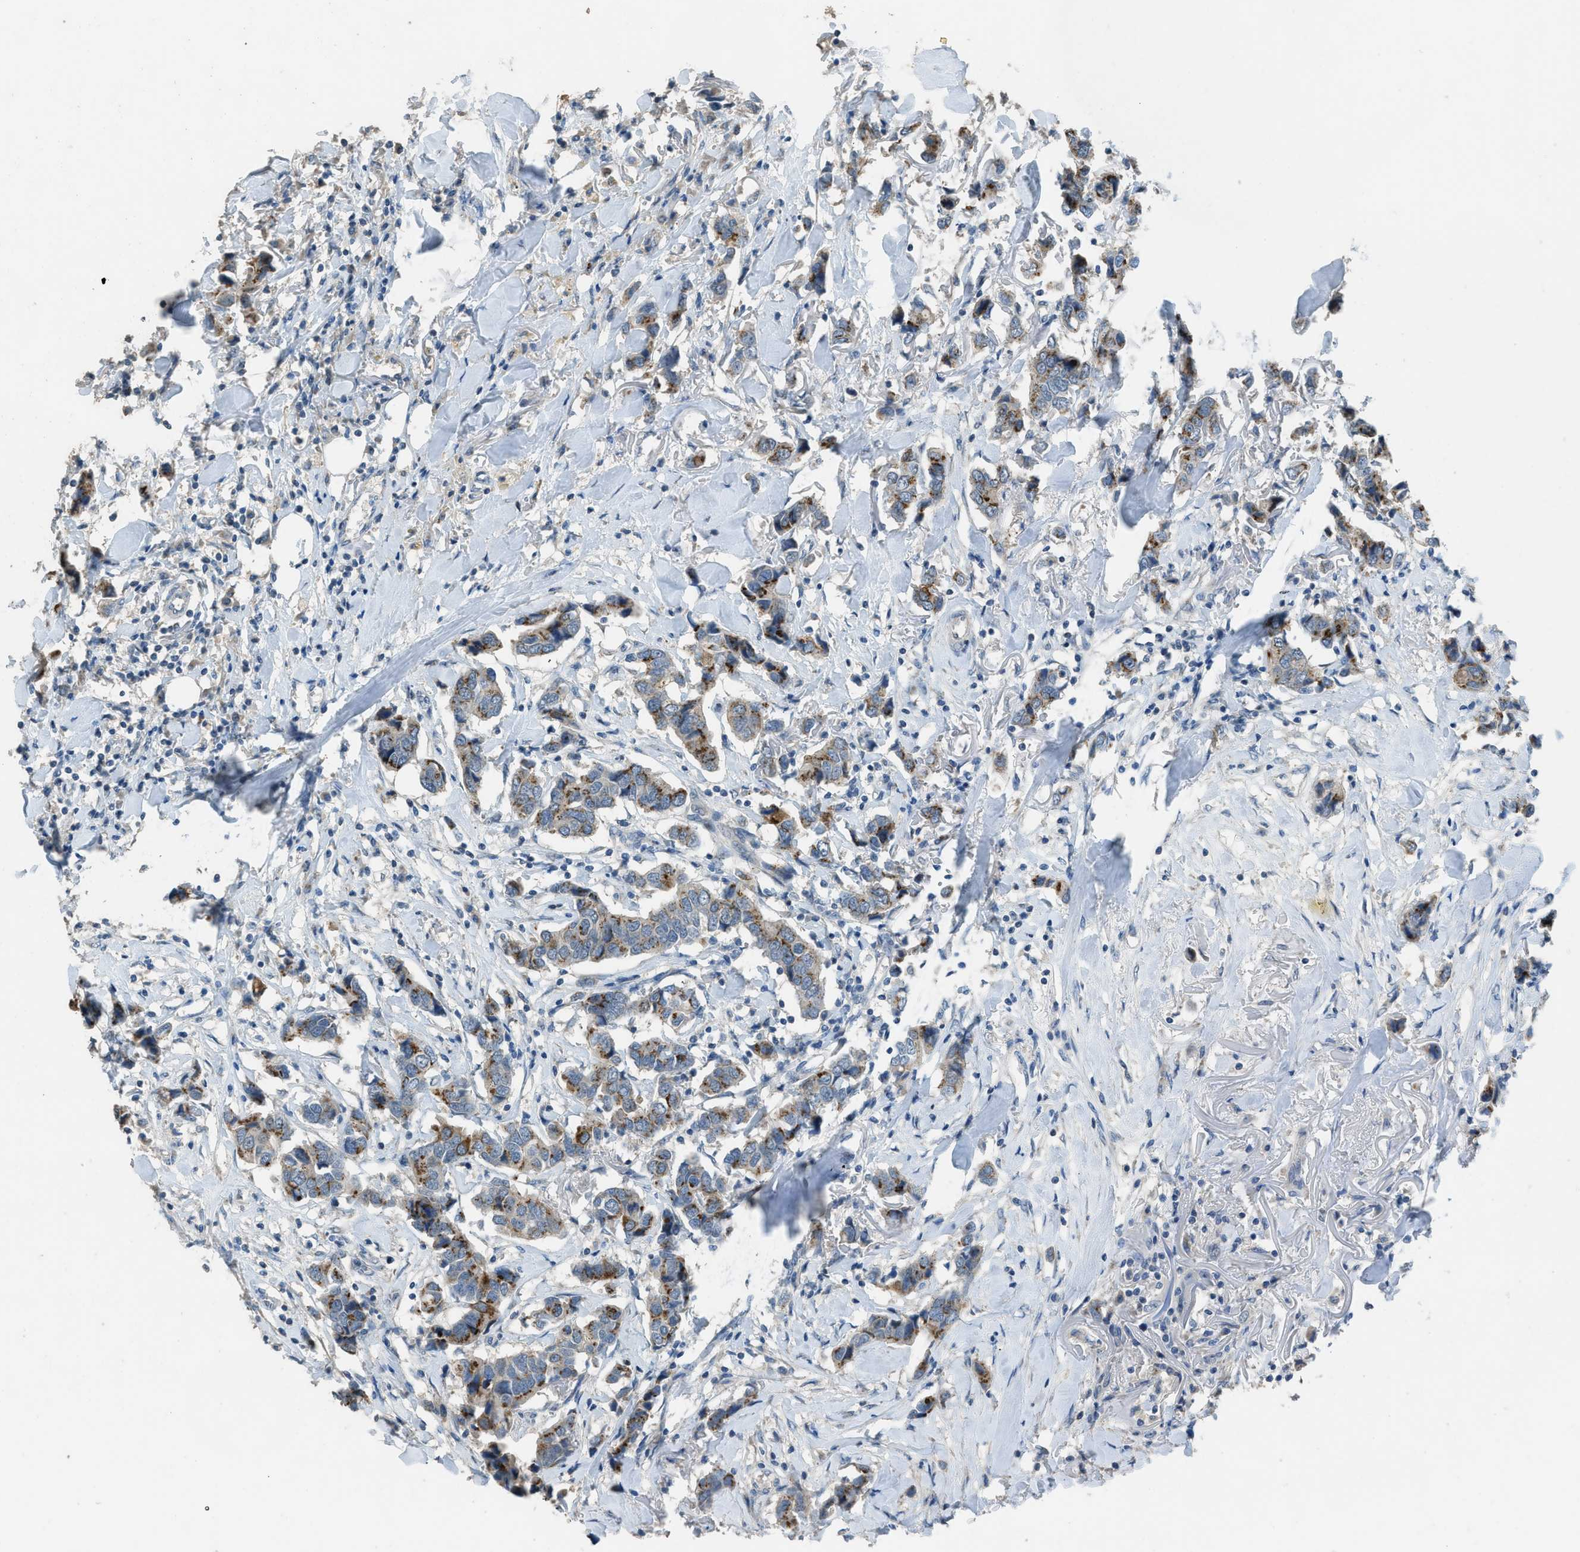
{"staining": {"intensity": "moderate", "quantity": ">75%", "location": "cytoplasmic/membranous"}, "tissue": "breast cancer", "cell_type": "Tumor cells", "image_type": "cancer", "snomed": [{"axis": "morphology", "description": "Duct carcinoma"}, {"axis": "topography", "description": "Breast"}], "caption": "This is an image of immunohistochemistry (IHC) staining of invasive ductal carcinoma (breast), which shows moderate staining in the cytoplasmic/membranous of tumor cells.", "gene": "TIMD4", "patient": {"sex": "female", "age": 80}}